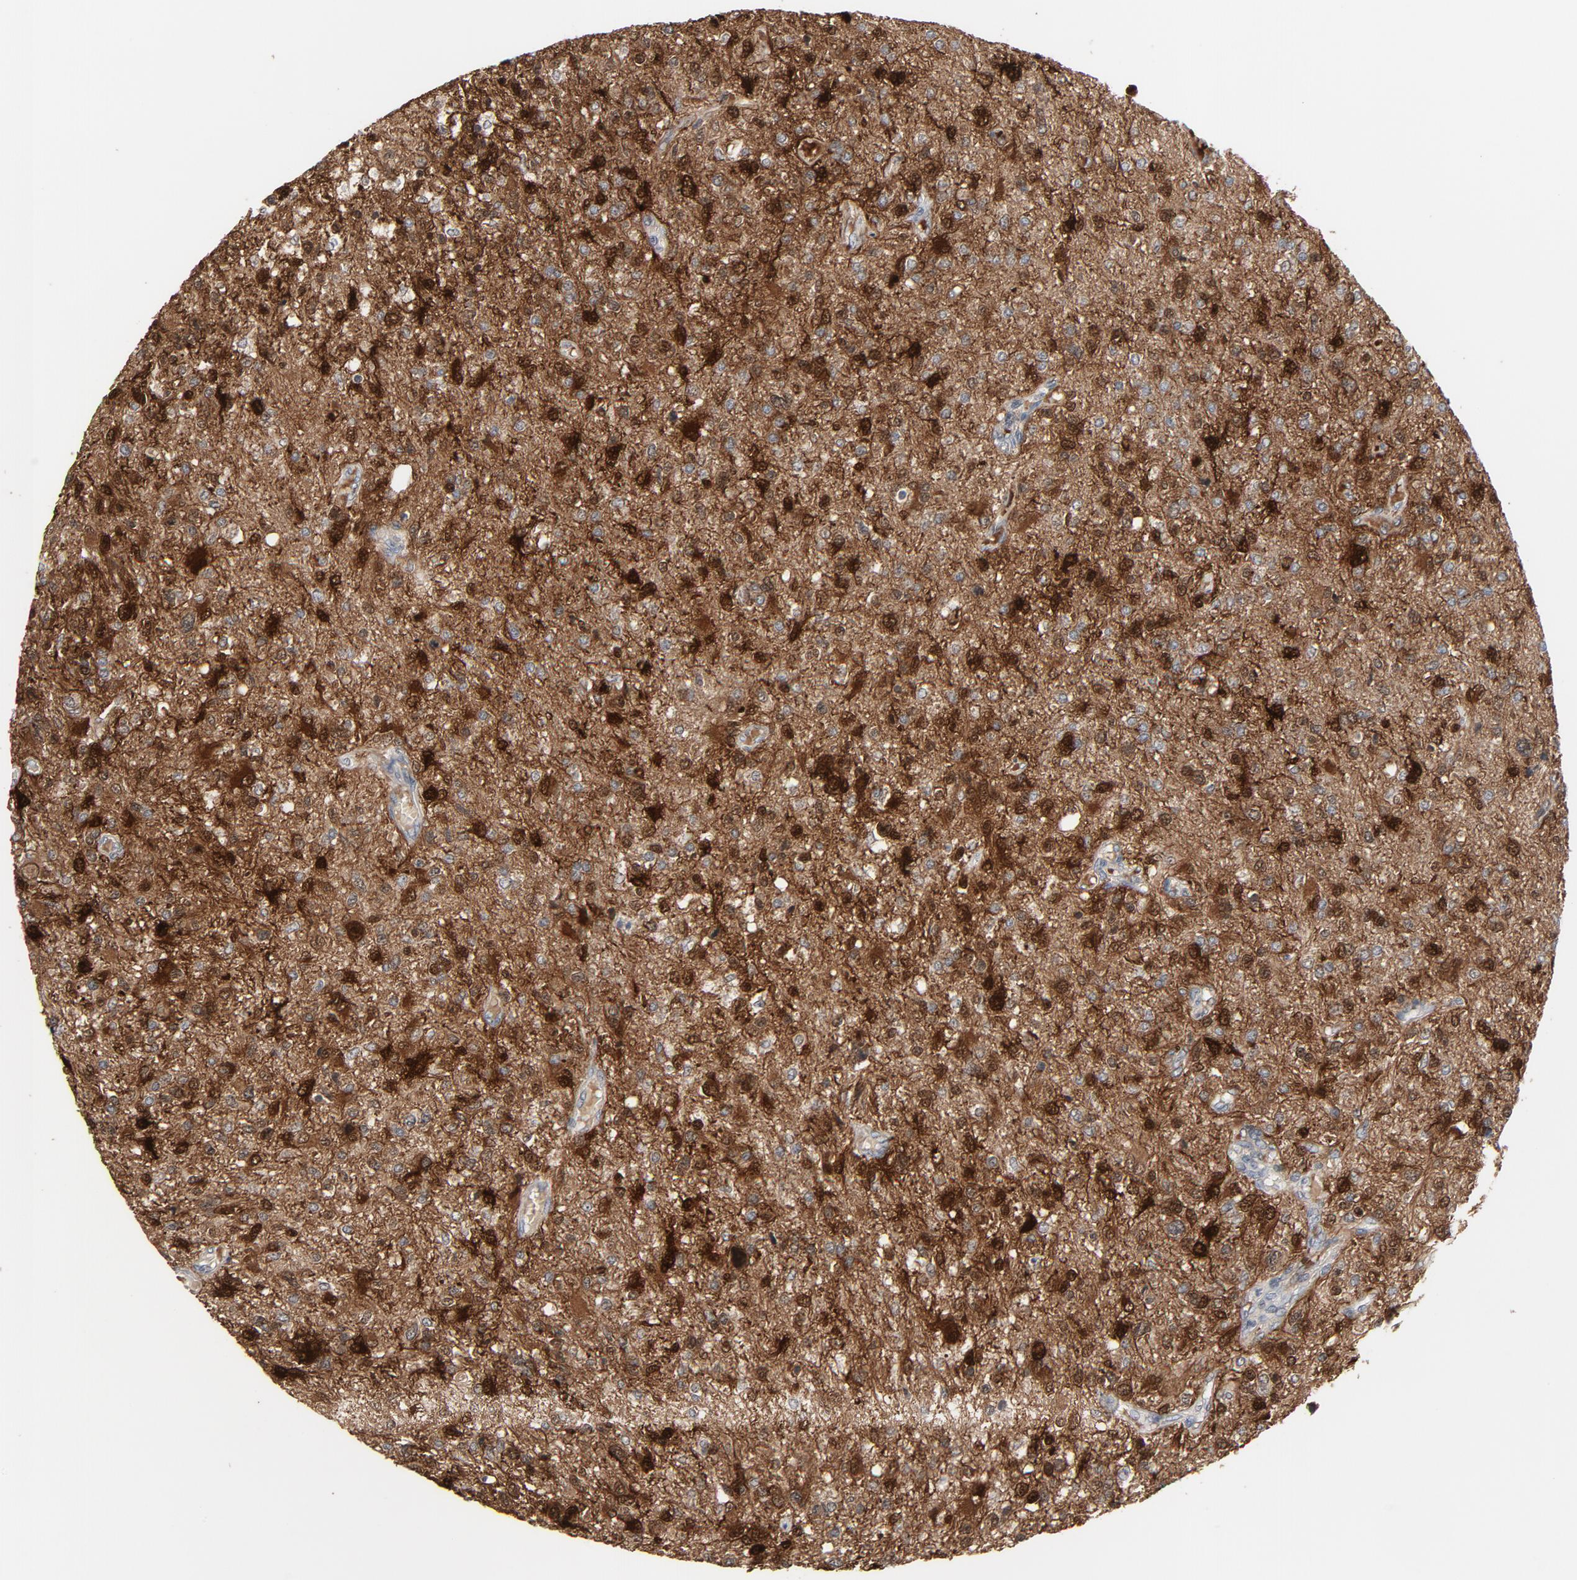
{"staining": {"intensity": "strong", "quantity": ">75%", "location": "cytoplasmic/membranous,nuclear"}, "tissue": "glioma", "cell_type": "Tumor cells", "image_type": "cancer", "snomed": [{"axis": "morphology", "description": "Glioma, malignant, High grade"}, {"axis": "topography", "description": "Cerebral cortex"}], "caption": "Glioma was stained to show a protein in brown. There is high levels of strong cytoplasmic/membranous and nuclear staining in approximately >75% of tumor cells. (brown staining indicates protein expression, while blue staining denotes nuclei).", "gene": "MT3", "patient": {"sex": "male", "age": 76}}